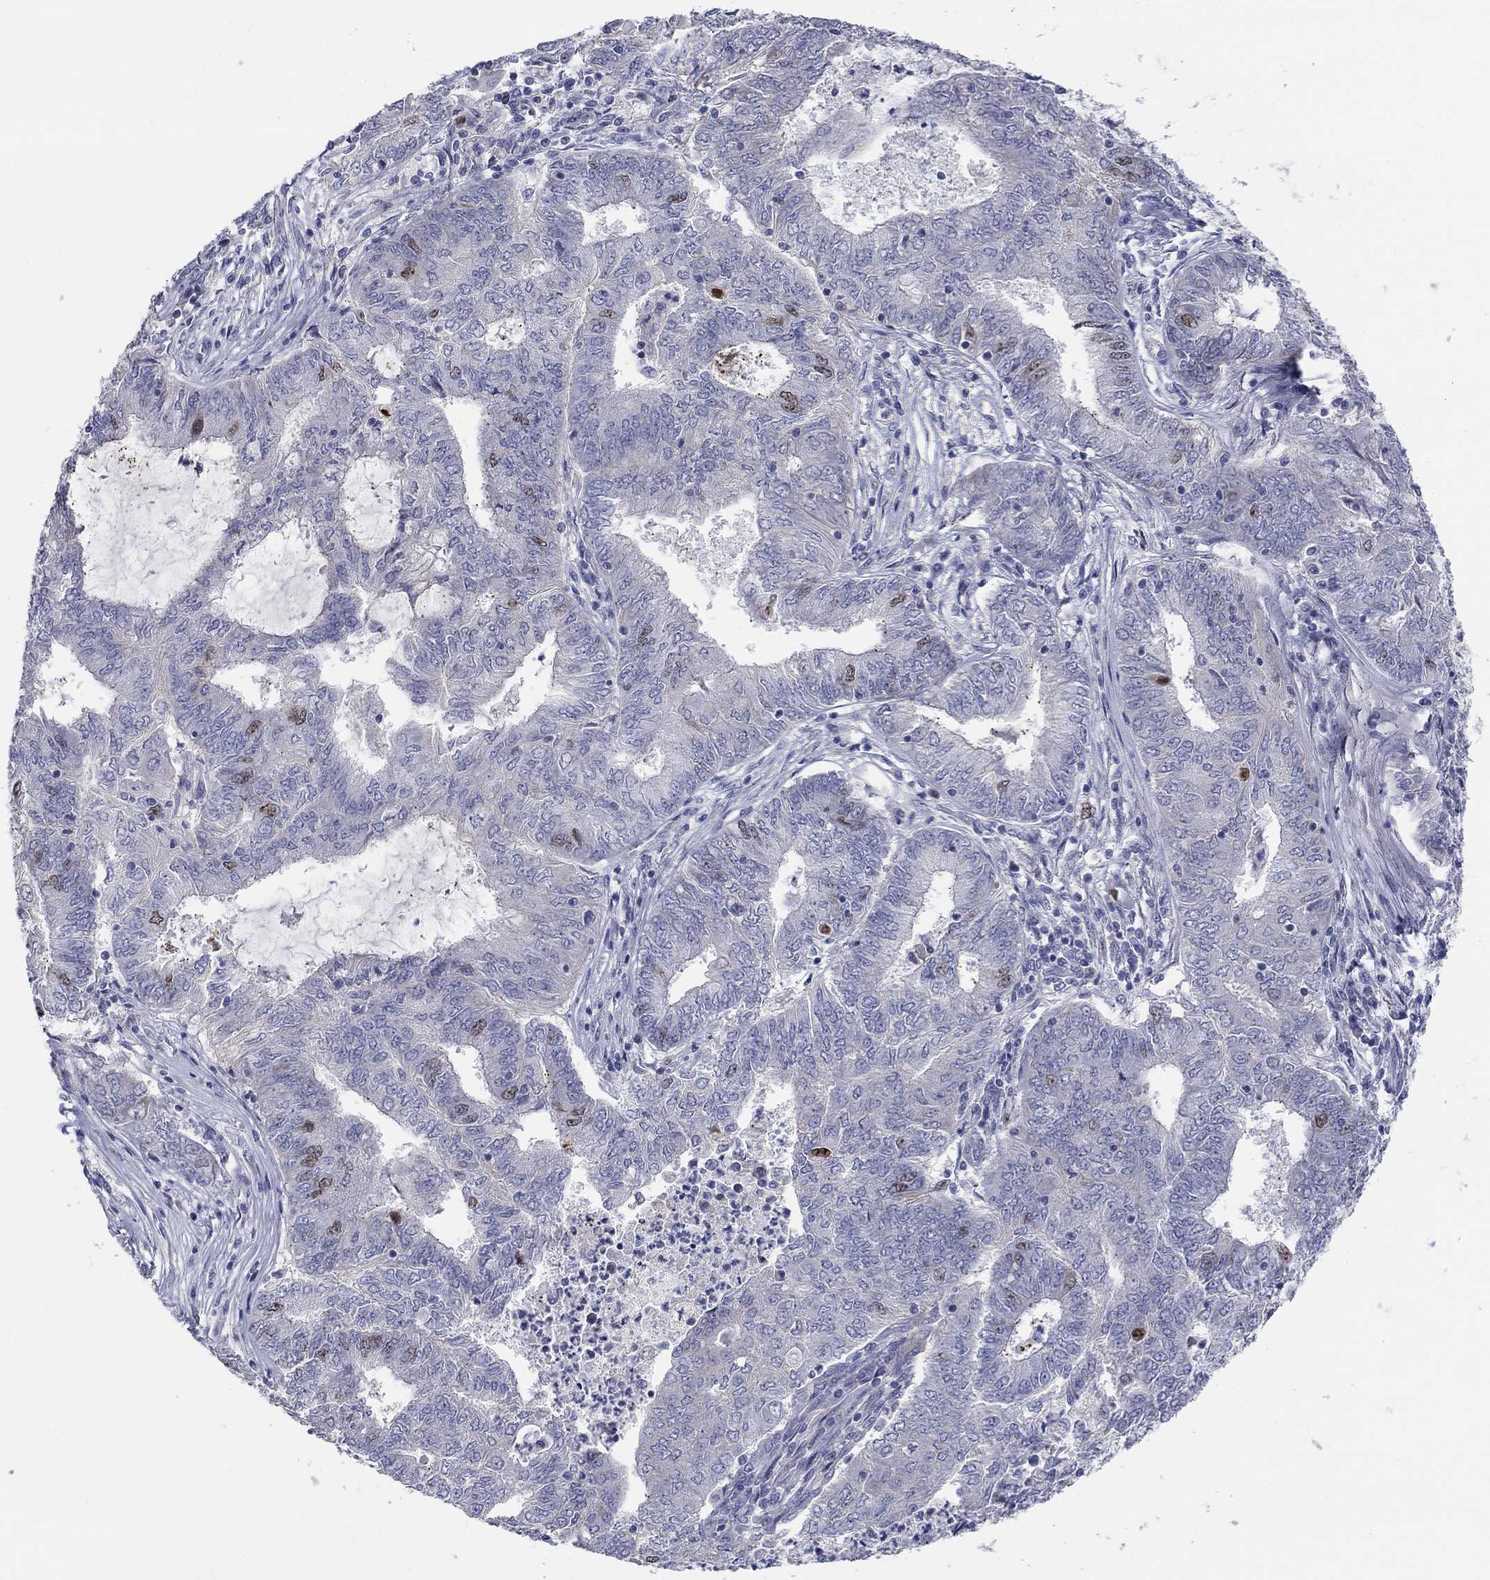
{"staining": {"intensity": "strong", "quantity": "<25%", "location": "nuclear"}, "tissue": "endometrial cancer", "cell_type": "Tumor cells", "image_type": "cancer", "snomed": [{"axis": "morphology", "description": "Adenocarcinoma, NOS"}, {"axis": "topography", "description": "Endometrium"}], "caption": "This image demonstrates immunohistochemistry (IHC) staining of adenocarcinoma (endometrial), with medium strong nuclear expression in about <25% of tumor cells.", "gene": "PRC1", "patient": {"sex": "female", "age": 62}}